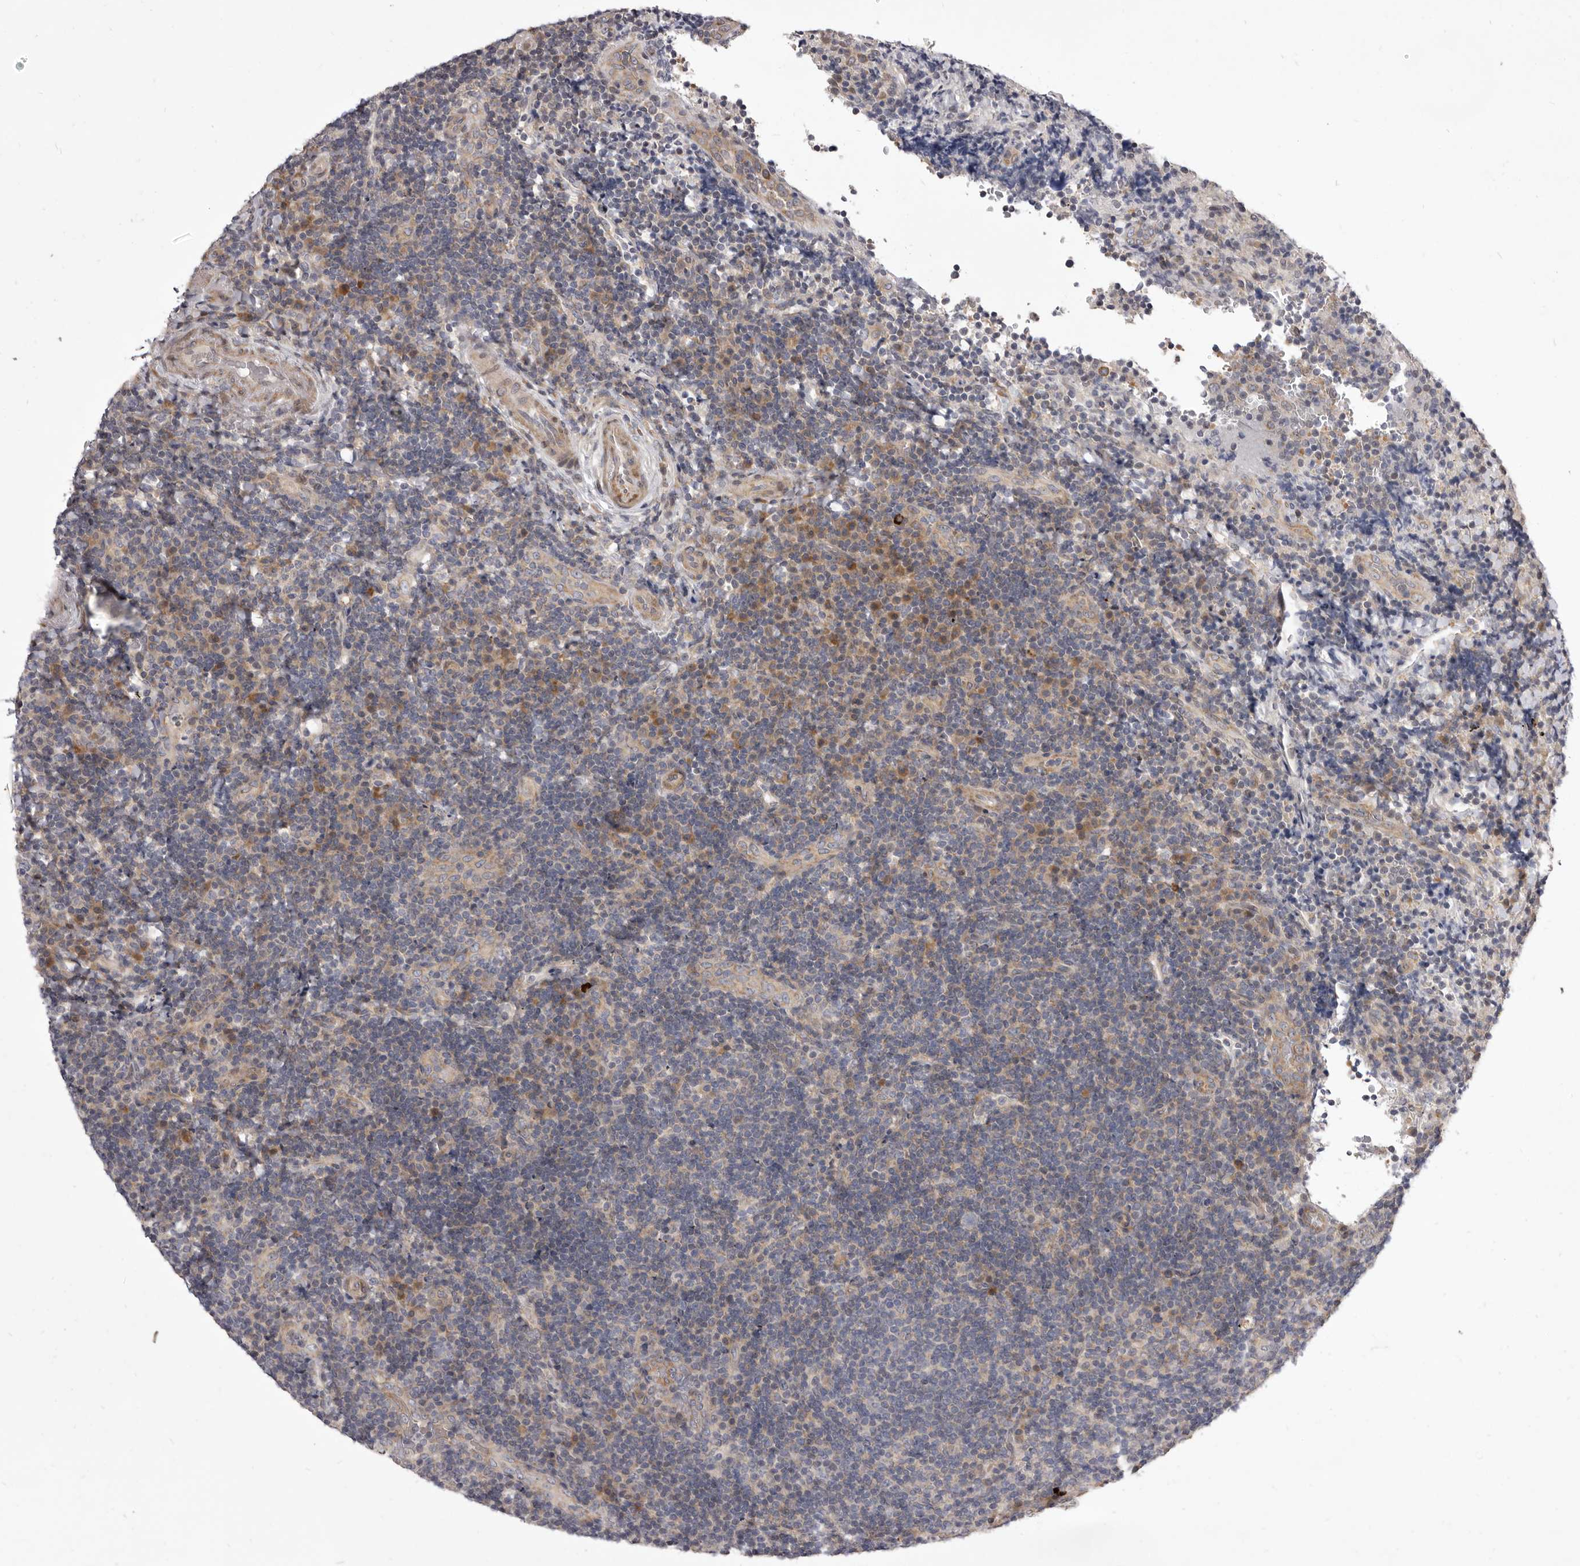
{"staining": {"intensity": "moderate", "quantity": "<25%", "location": "cytoplasmic/membranous"}, "tissue": "lymphoma", "cell_type": "Tumor cells", "image_type": "cancer", "snomed": [{"axis": "morphology", "description": "Malignant lymphoma, non-Hodgkin's type, High grade"}, {"axis": "topography", "description": "Tonsil"}], "caption": "Immunohistochemistry (IHC) photomicrograph of high-grade malignant lymphoma, non-Hodgkin's type stained for a protein (brown), which exhibits low levels of moderate cytoplasmic/membranous expression in about <25% of tumor cells.", "gene": "TBC1D8B", "patient": {"sex": "female", "age": 36}}